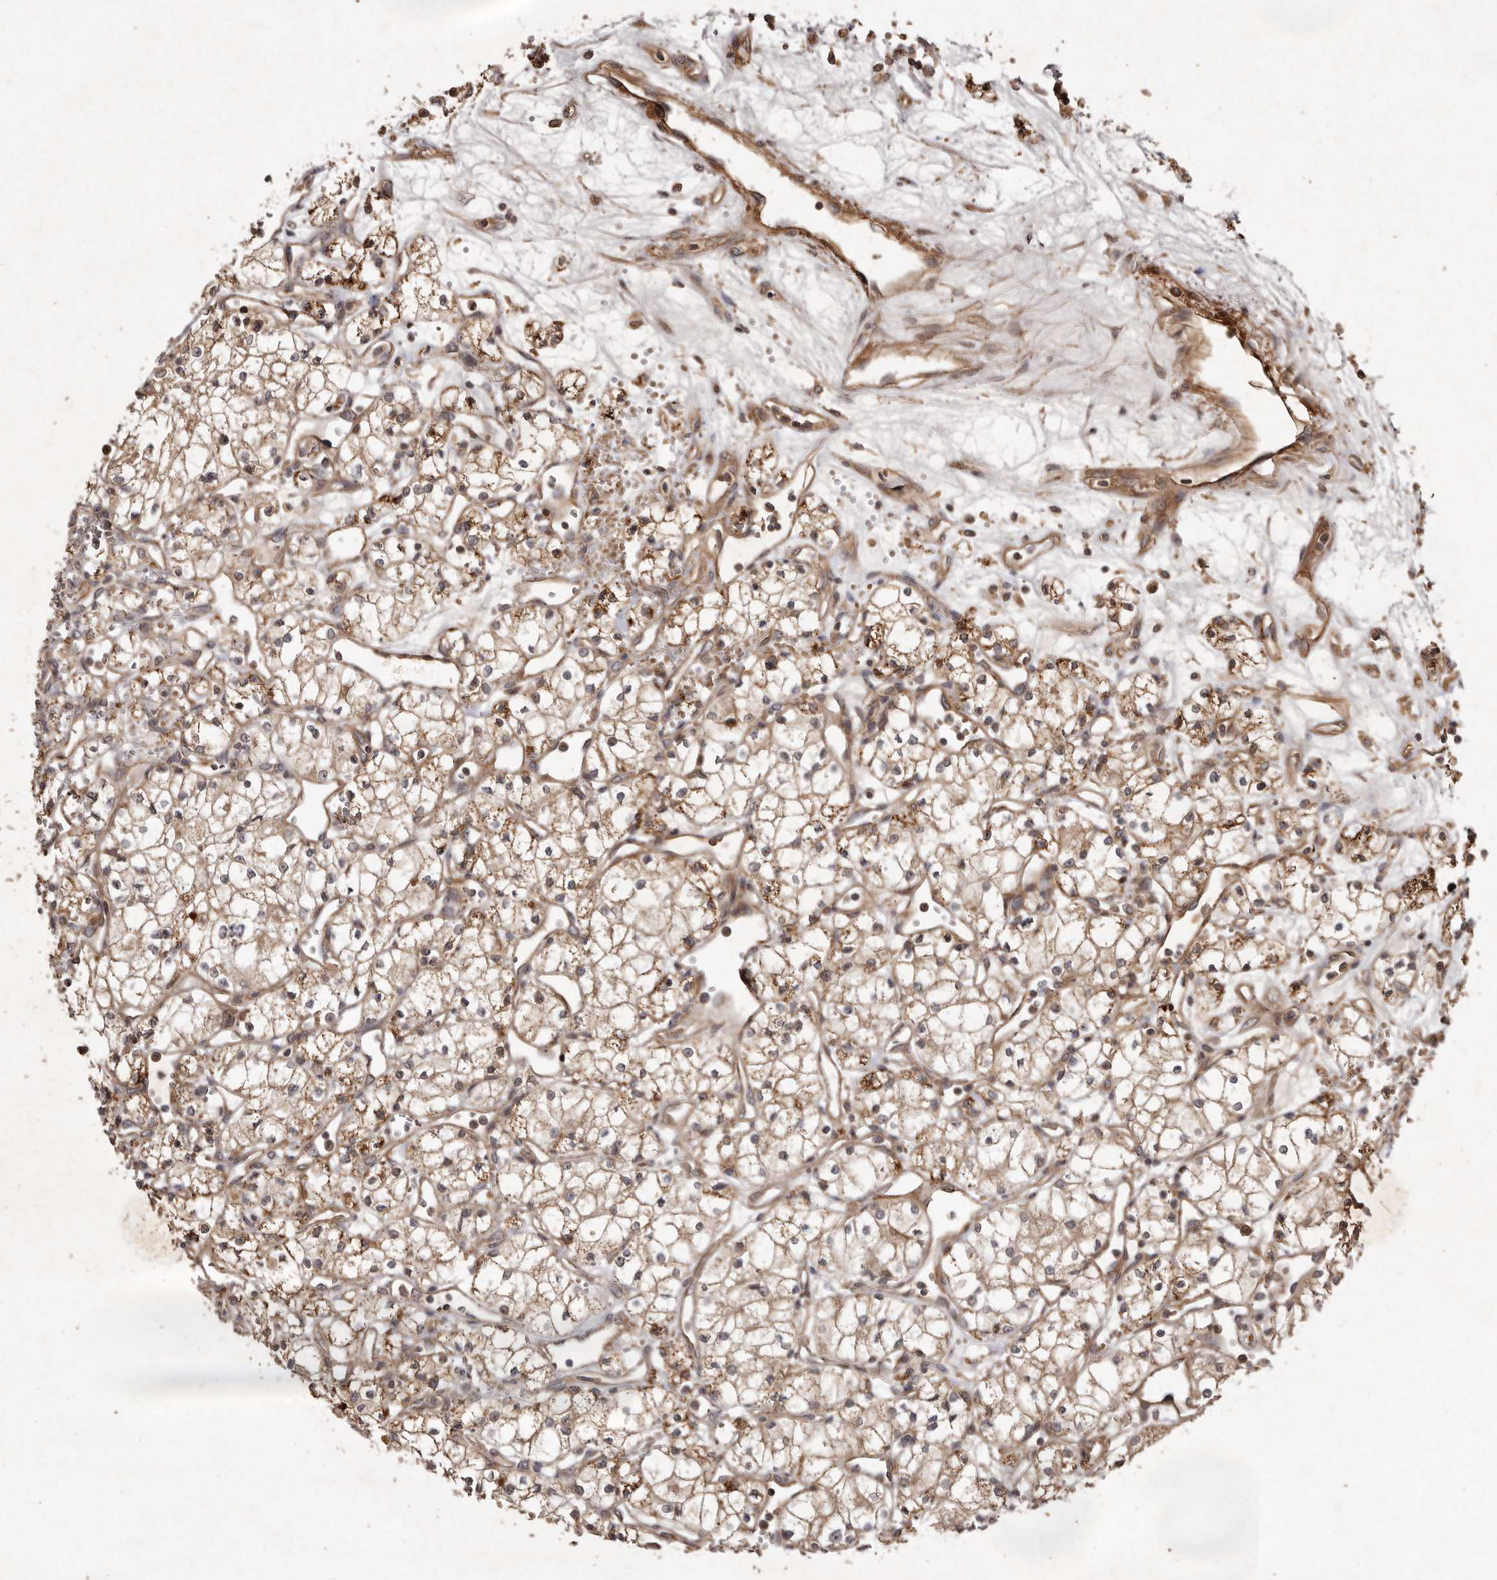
{"staining": {"intensity": "moderate", "quantity": ">75%", "location": "cytoplasmic/membranous"}, "tissue": "renal cancer", "cell_type": "Tumor cells", "image_type": "cancer", "snomed": [{"axis": "morphology", "description": "Adenocarcinoma, NOS"}, {"axis": "topography", "description": "Kidney"}], "caption": "Immunohistochemical staining of adenocarcinoma (renal) reveals medium levels of moderate cytoplasmic/membranous staining in approximately >75% of tumor cells.", "gene": "SEMA3A", "patient": {"sex": "male", "age": 59}}